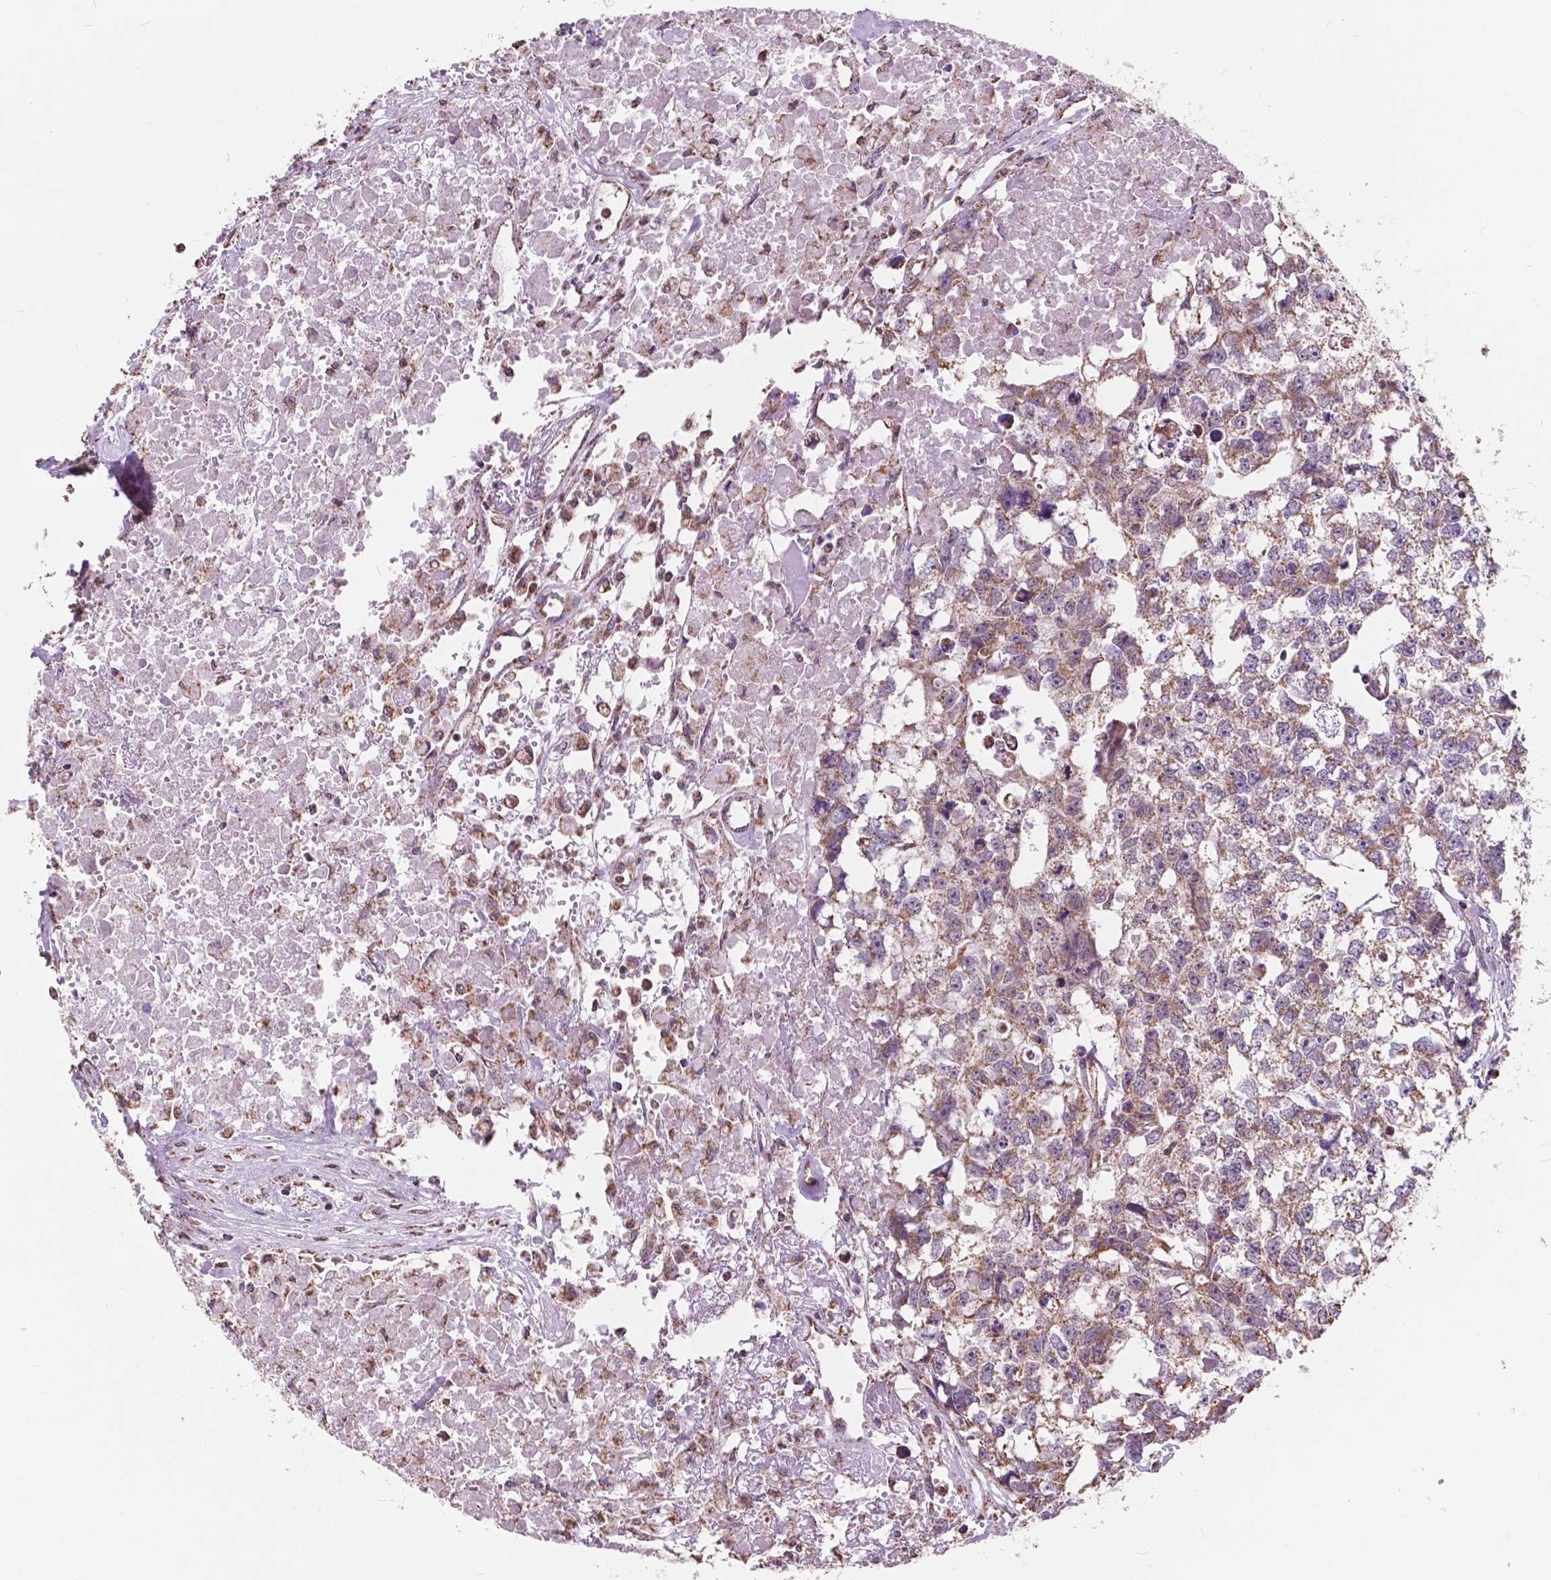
{"staining": {"intensity": "moderate", "quantity": ">75%", "location": "cytoplasmic/membranous"}, "tissue": "testis cancer", "cell_type": "Tumor cells", "image_type": "cancer", "snomed": [{"axis": "morphology", "description": "Carcinoma, Embryonal, NOS"}, {"axis": "morphology", "description": "Teratoma, malignant, NOS"}, {"axis": "topography", "description": "Testis"}], "caption": "Immunohistochemistry (IHC) histopathology image of neoplastic tissue: teratoma (malignant) (testis) stained using IHC shows medium levels of moderate protein expression localized specifically in the cytoplasmic/membranous of tumor cells, appearing as a cytoplasmic/membranous brown color.", "gene": "SCOC", "patient": {"sex": "male", "age": 44}}